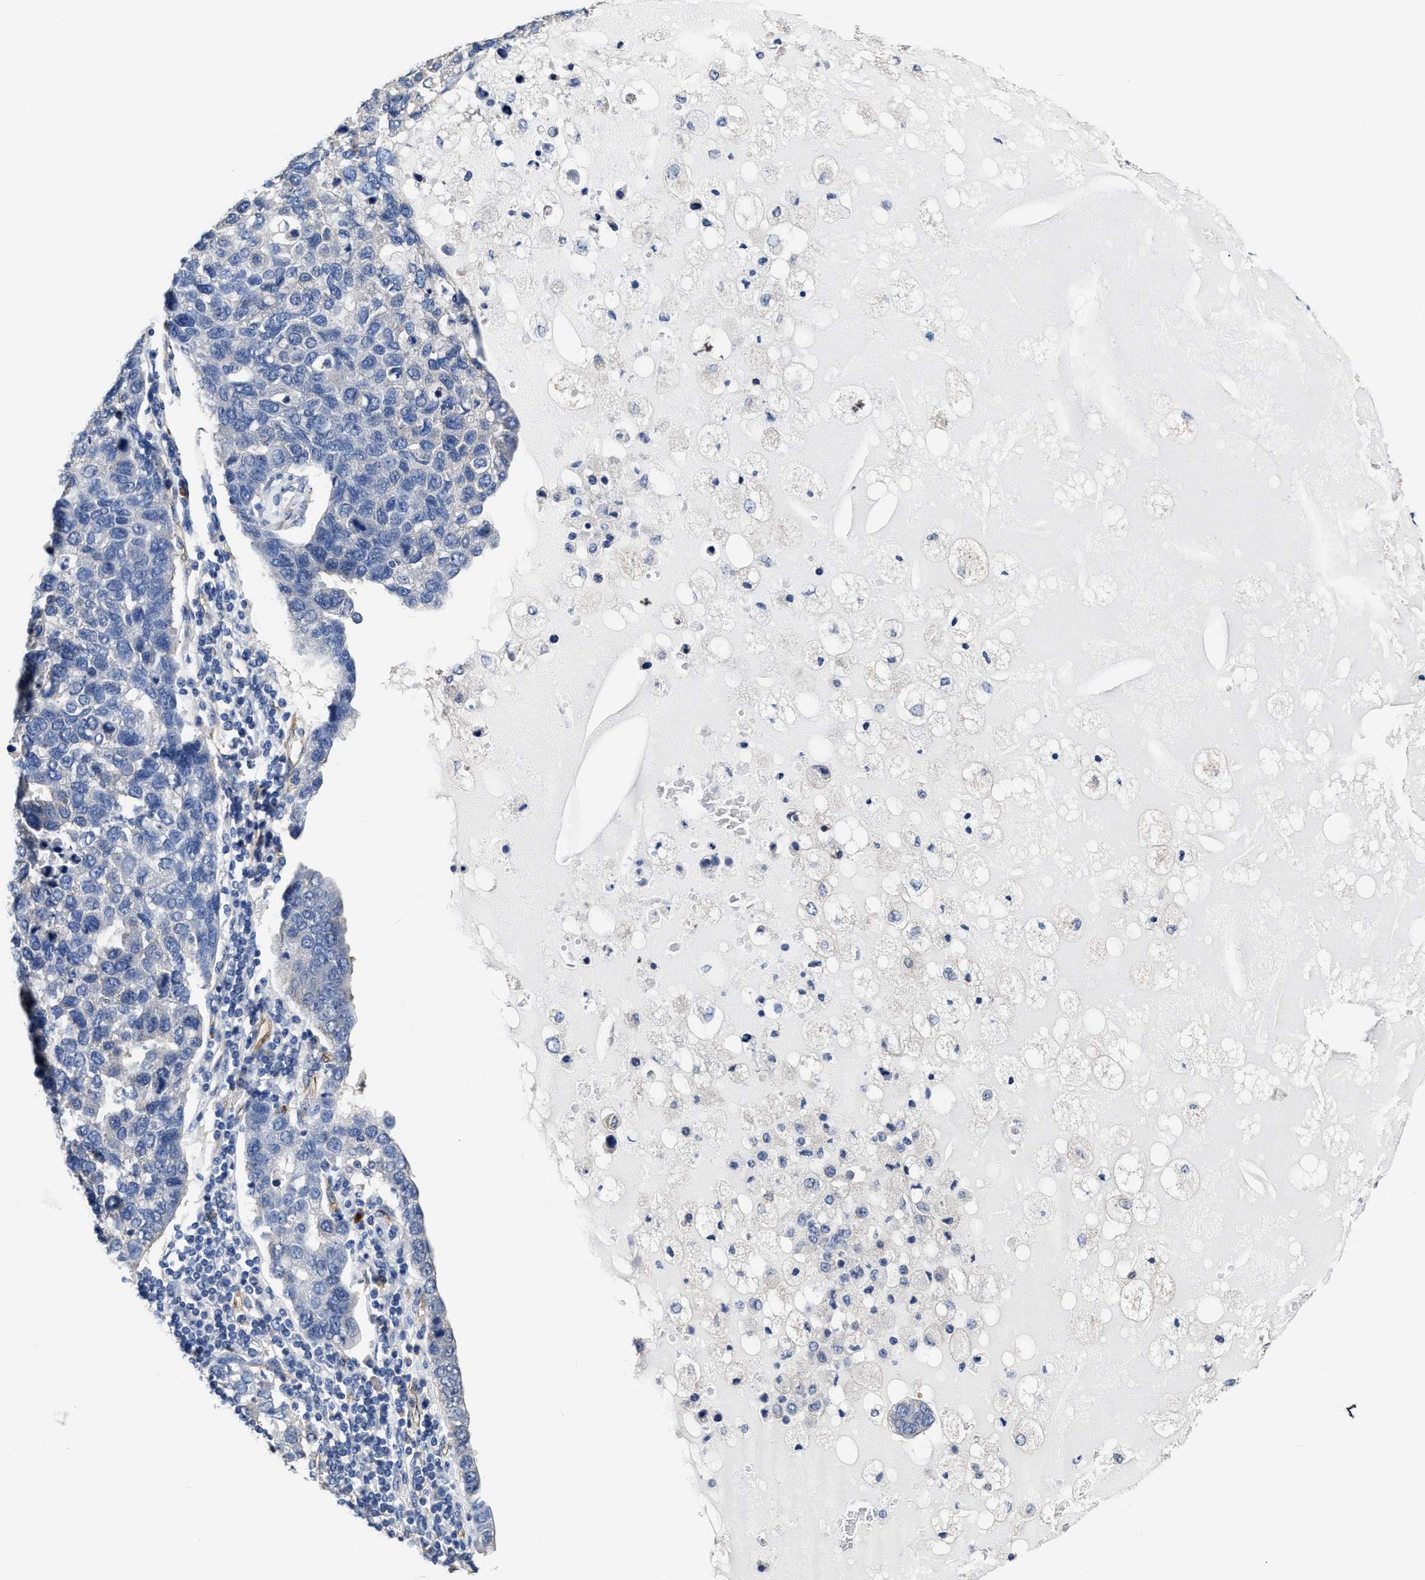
{"staining": {"intensity": "negative", "quantity": "none", "location": "none"}, "tissue": "pancreatic cancer", "cell_type": "Tumor cells", "image_type": "cancer", "snomed": [{"axis": "morphology", "description": "Adenocarcinoma, NOS"}, {"axis": "topography", "description": "Pancreas"}], "caption": "IHC photomicrograph of neoplastic tissue: pancreatic adenocarcinoma stained with DAB (3,3'-diaminobenzidine) exhibits no significant protein expression in tumor cells. Nuclei are stained in blue.", "gene": "C22orf42", "patient": {"sex": "female", "age": 61}}